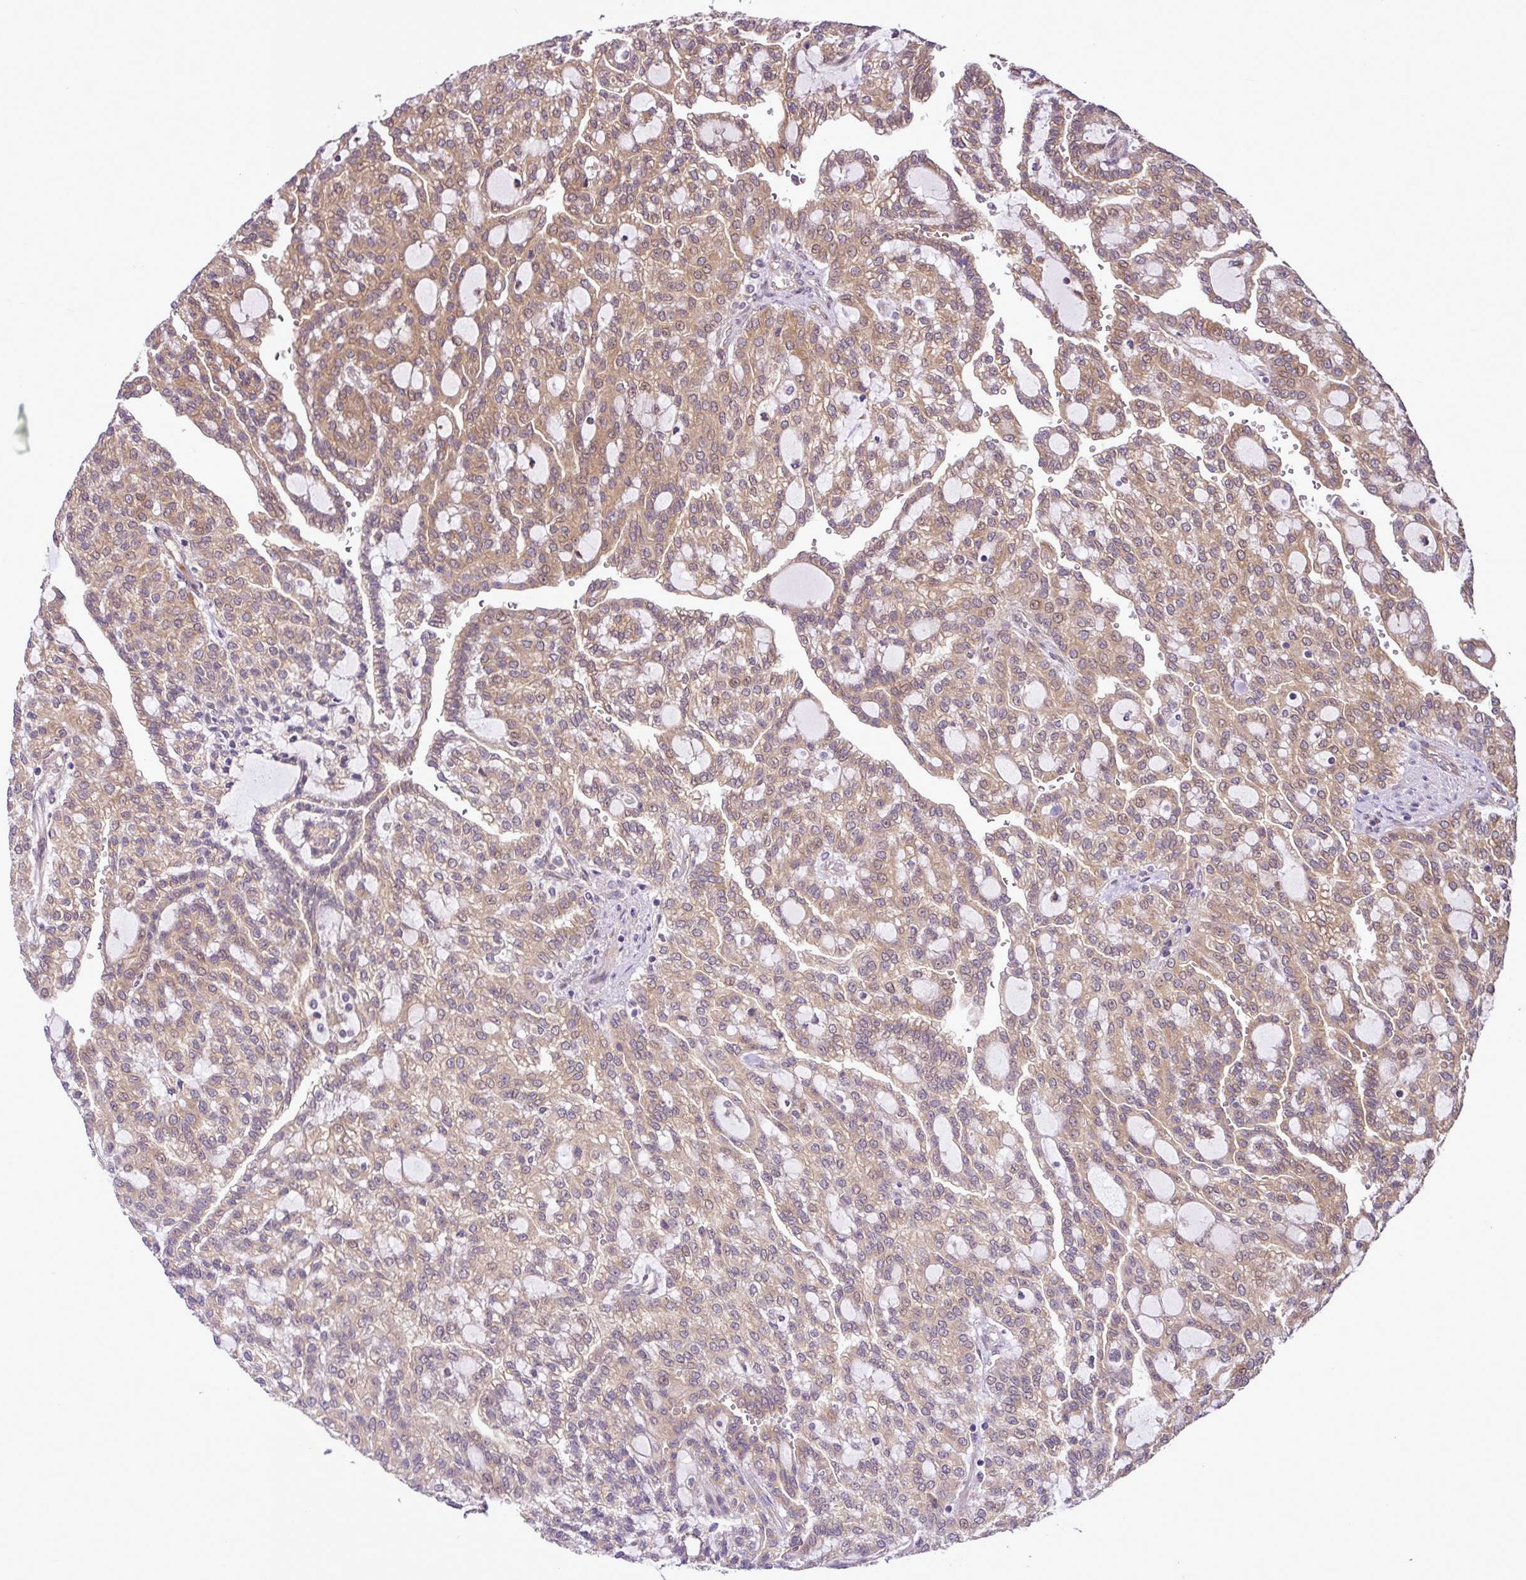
{"staining": {"intensity": "moderate", "quantity": ">75%", "location": "cytoplasmic/membranous"}, "tissue": "renal cancer", "cell_type": "Tumor cells", "image_type": "cancer", "snomed": [{"axis": "morphology", "description": "Adenocarcinoma, NOS"}, {"axis": "topography", "description": "Kidney"}], "caption": "An immunohistochemistry micrograph of tumor tissue is shown. Protein staining in brown shows moderate cytoplasmic/membranous positivity in renal adenocarcinoma within tumor cells.", "gene": "DLGAP4", "patient": {"sex": "male", "age": 63}}